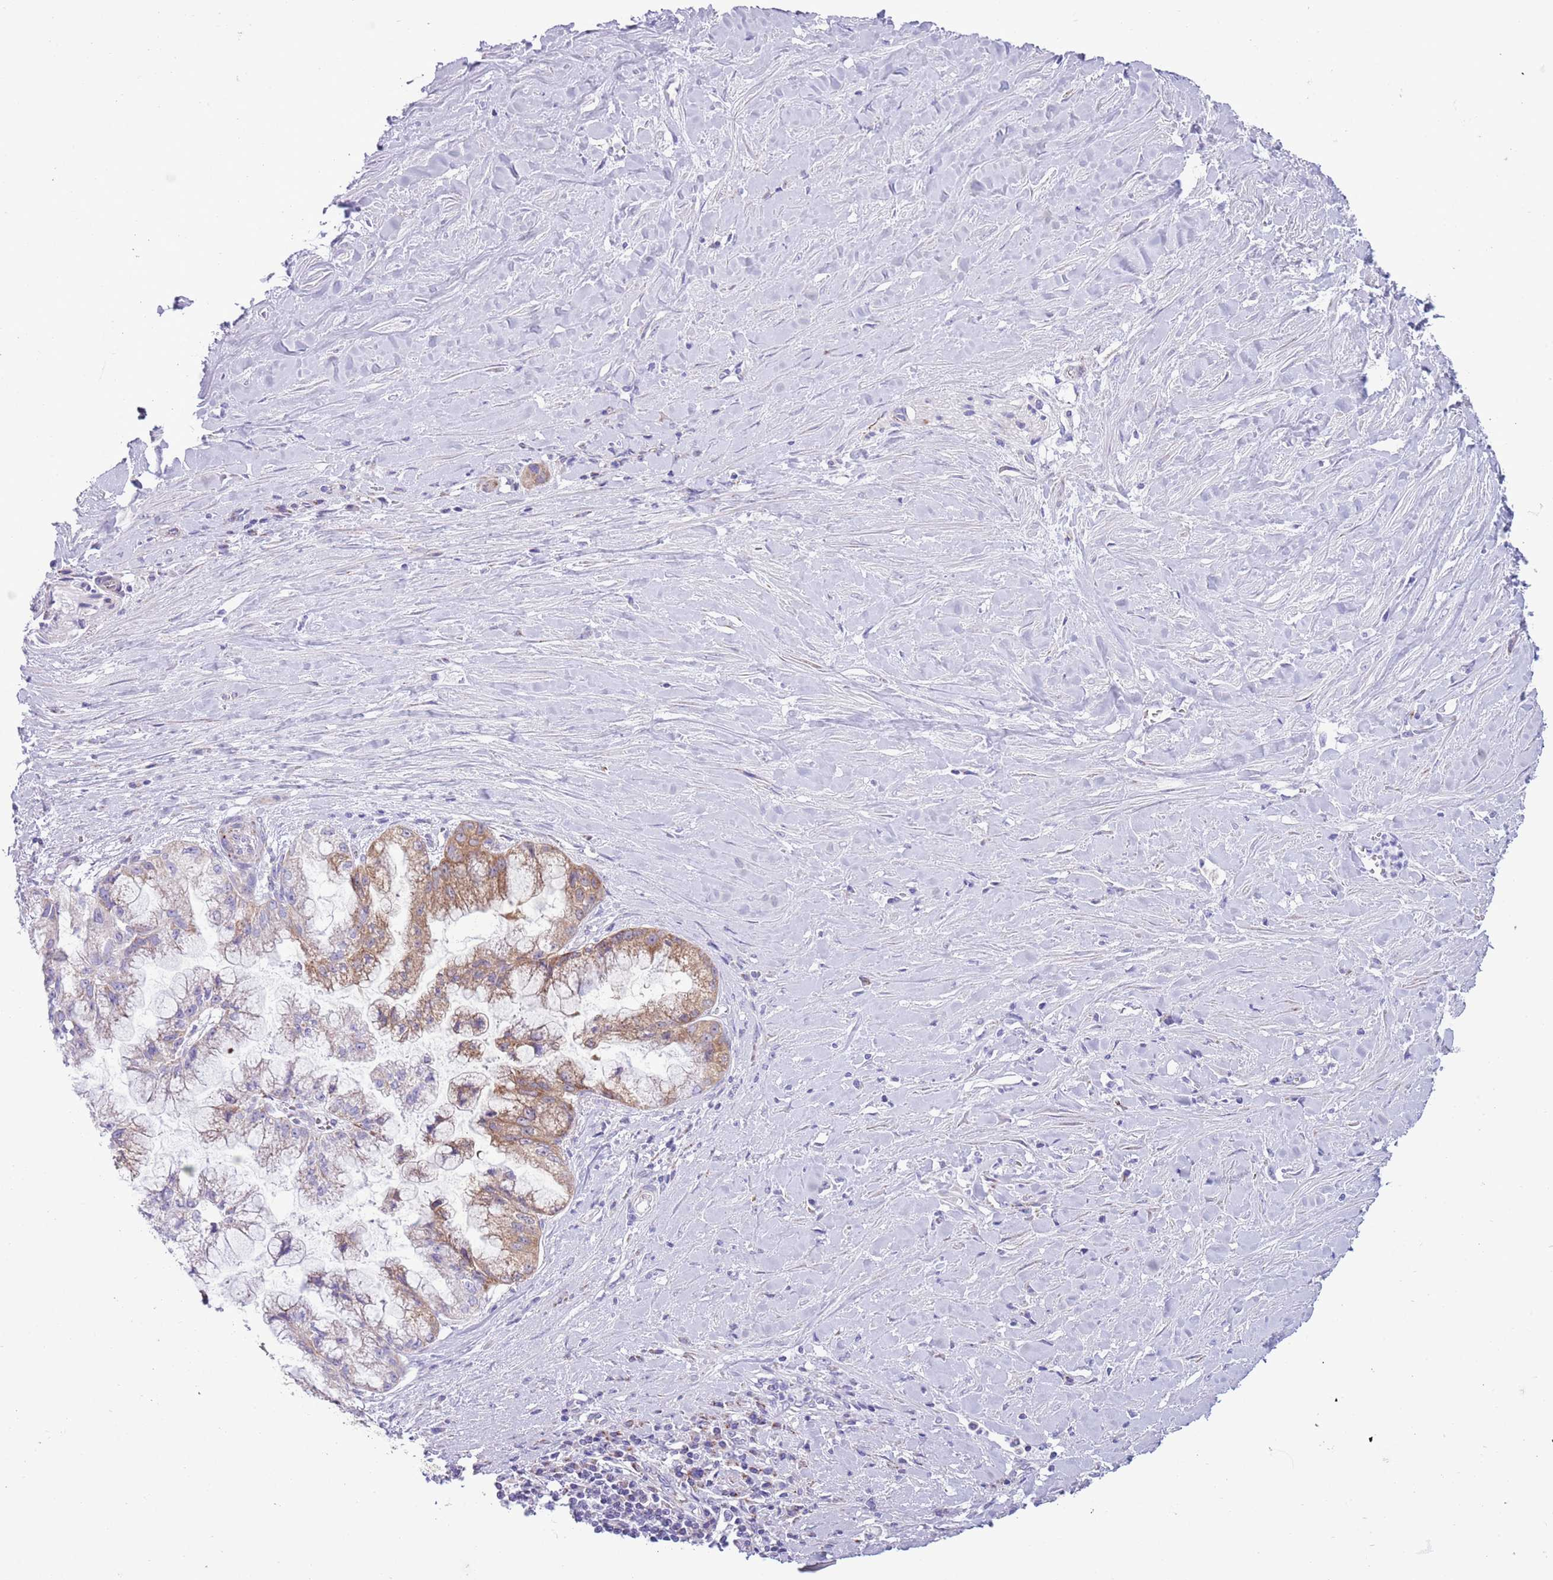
{"staining": {"intensity": "moderate", "quantity": "25%-75%", "location": "cytoplasmic/membranous"}, "tissue": "pancreatic cancer", "cell_type": "Tumor cells", "image_type": "cancer", "snomed": [{"axis": "morphology", "description": "Adenocarcinoma, NOS"}, {"axis": "topography", "description": "Pancreas"}], "caption": "Protein expression analysis of human adenocarcinoma (pancreatic) reveals moderate cytoplasmic/membranous positivity in about 25%-75% of tumor cells. (brown staining indicates protein expression, while blue staining denotes nuclei).", "gene": "MOCOS", "patient": {"sex": "male", "age": 73}}